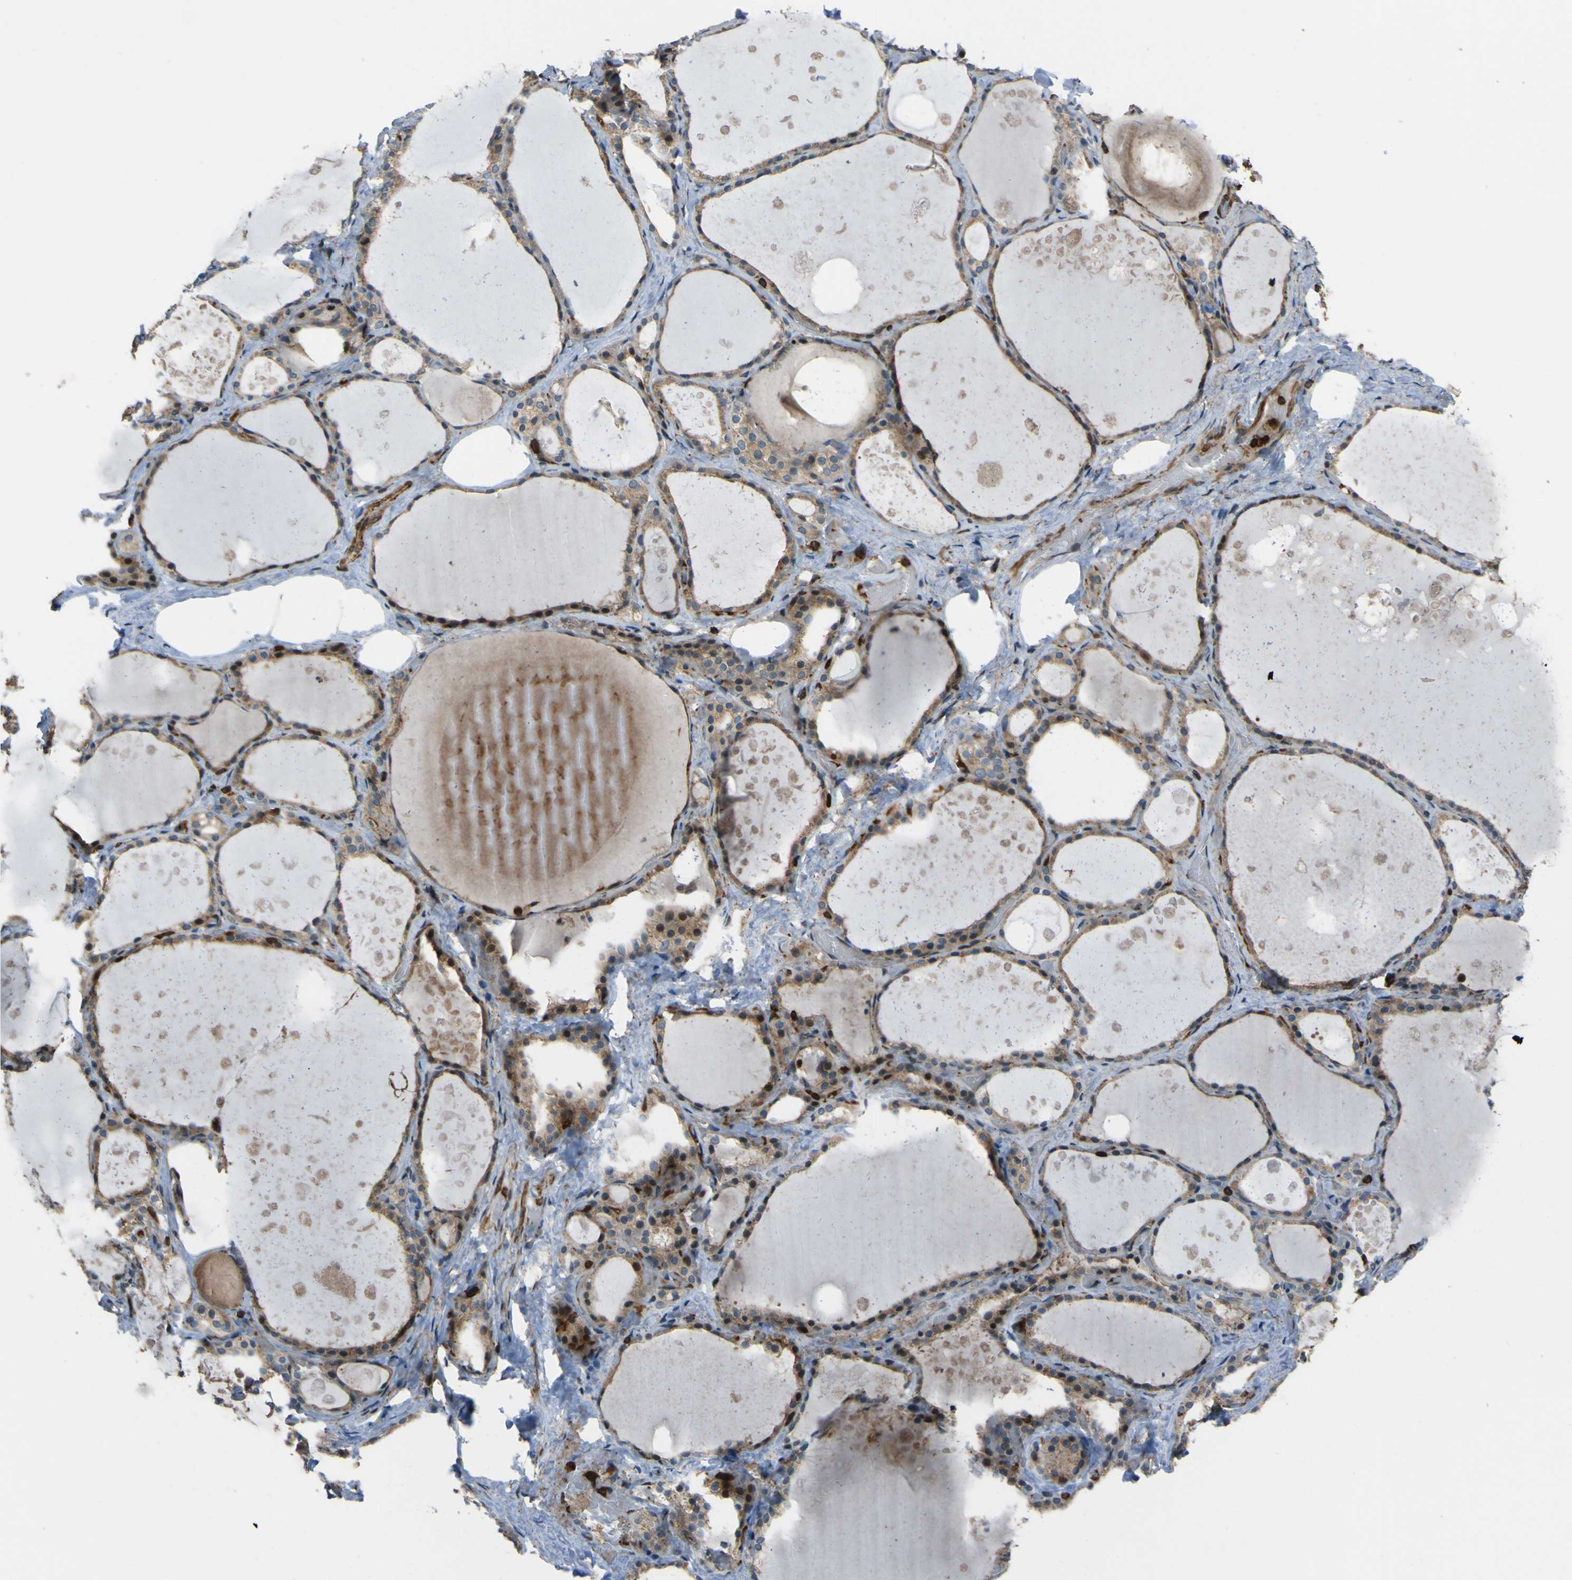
{"staining": {"intensity": "moderate", "quantity": ">75%", "location": "cytoplasmic/membranous"}, "tissue": "thyroid gland", "cell_type": "Glandular cells", "image_type": "normal", "snomed": [{"axis": "morphology", "description": "Normal tissue, NOS"}, {"axis": "topography", "description": "Thyroid gland"}], "caption": "This image shows immunohistochemistry (IHC) staining of normal thyroid gland, with medium moderate cytoplasmic/membranous positivity in approximately >75% of glandular cells.", "gene": "PCDHB5", "patient": {"sex": "male", "age": 61}}